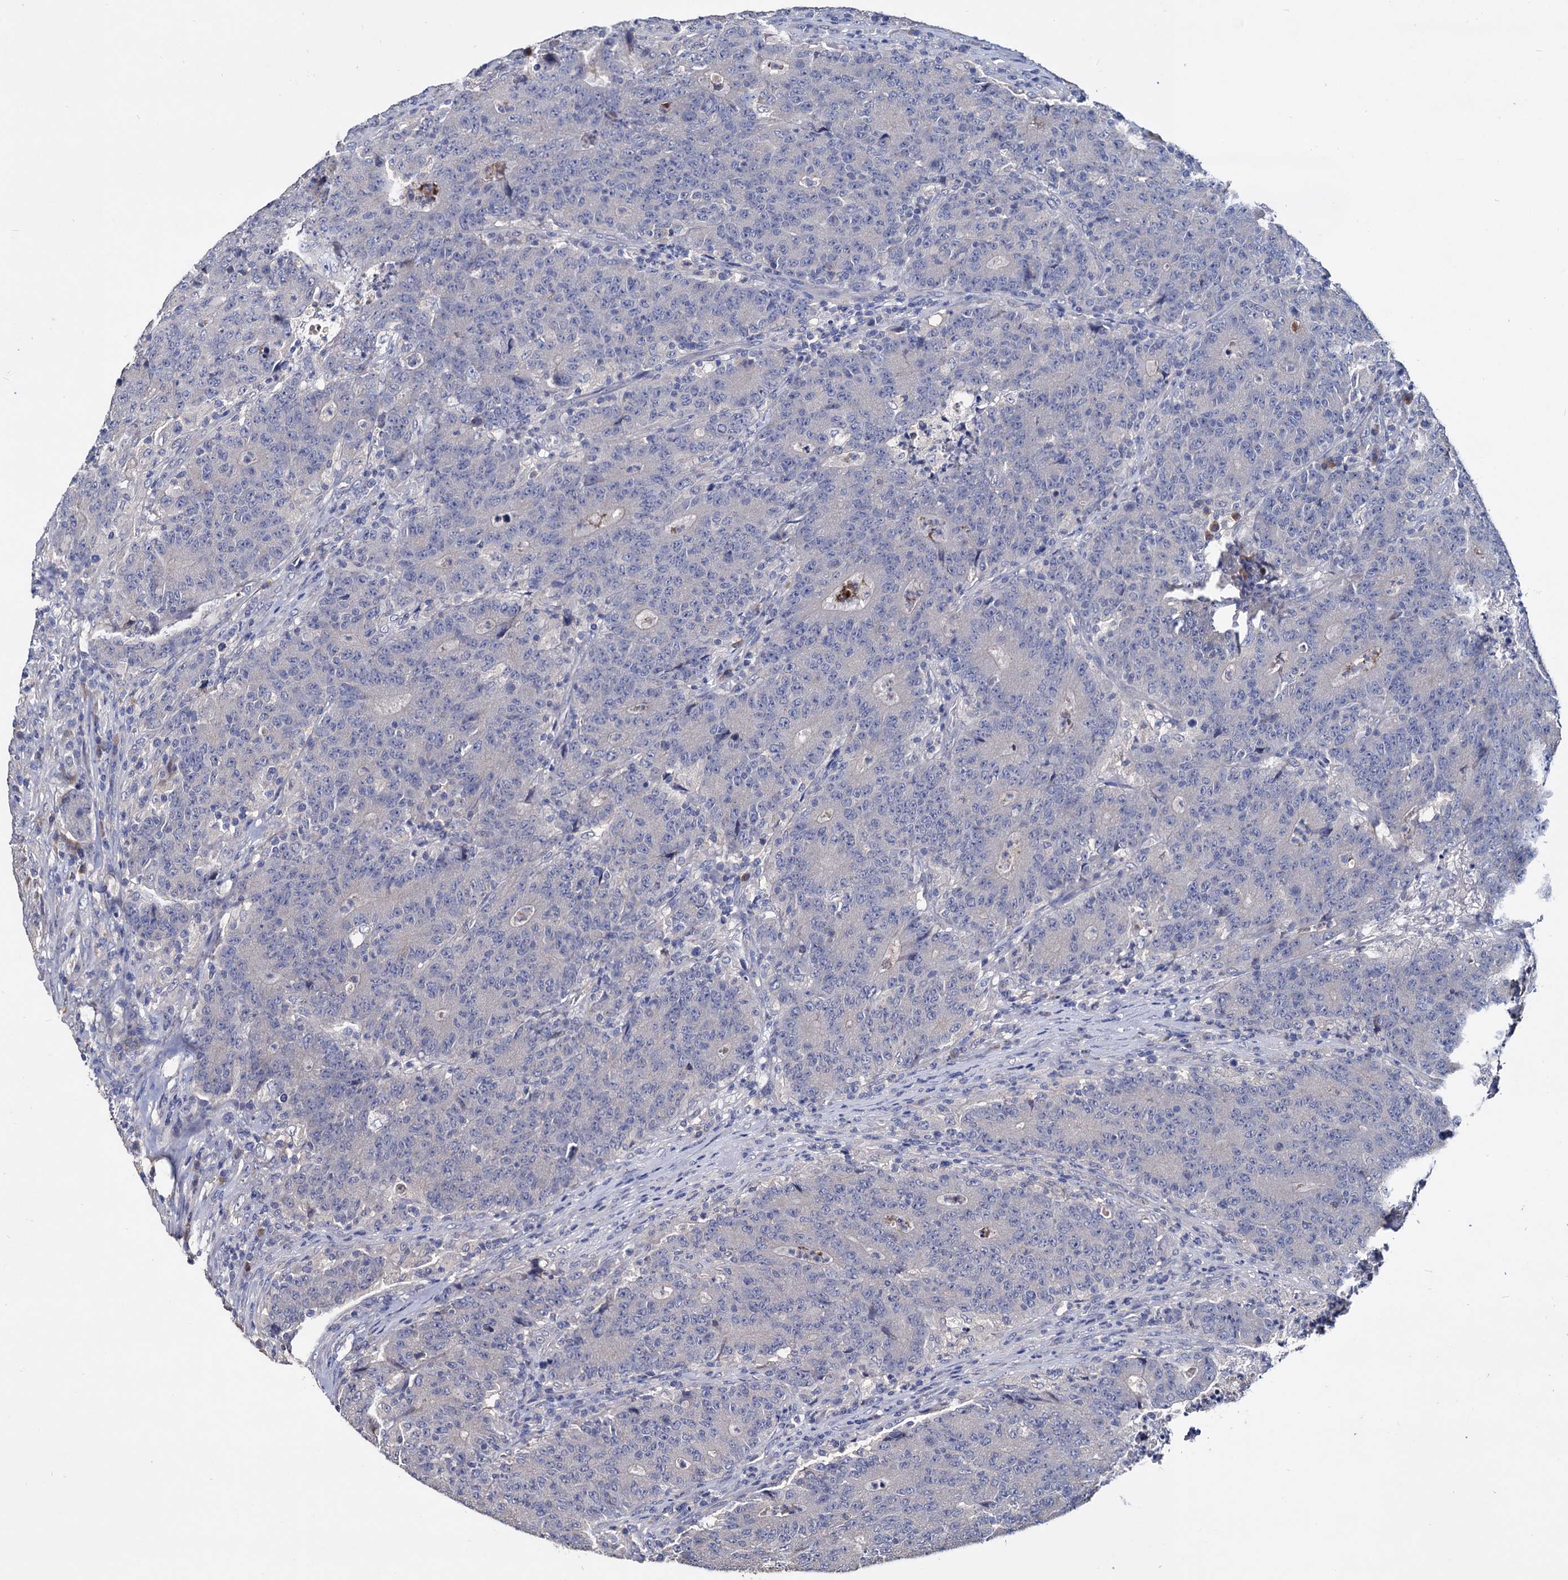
{"staining": {"intensity": "negative", "quantity": "none", "location": "none"}, "tissue": "colorectal cancer", "cell_type": "Tumor cells", "image_type": "cancer", "snomed": [{"axis": "morphology", "description": "Adenocarcinoma, NOS"}, {"axis": "topography", "description": "Colon"}], "caption": "Immunohistochemical staining of colorectal cancer demonstrates no significant positivity in tumor cells. Nuclei are stained in blue.", "gene": "NPAS4", "patient": {"sex": "female", "age": 75}}